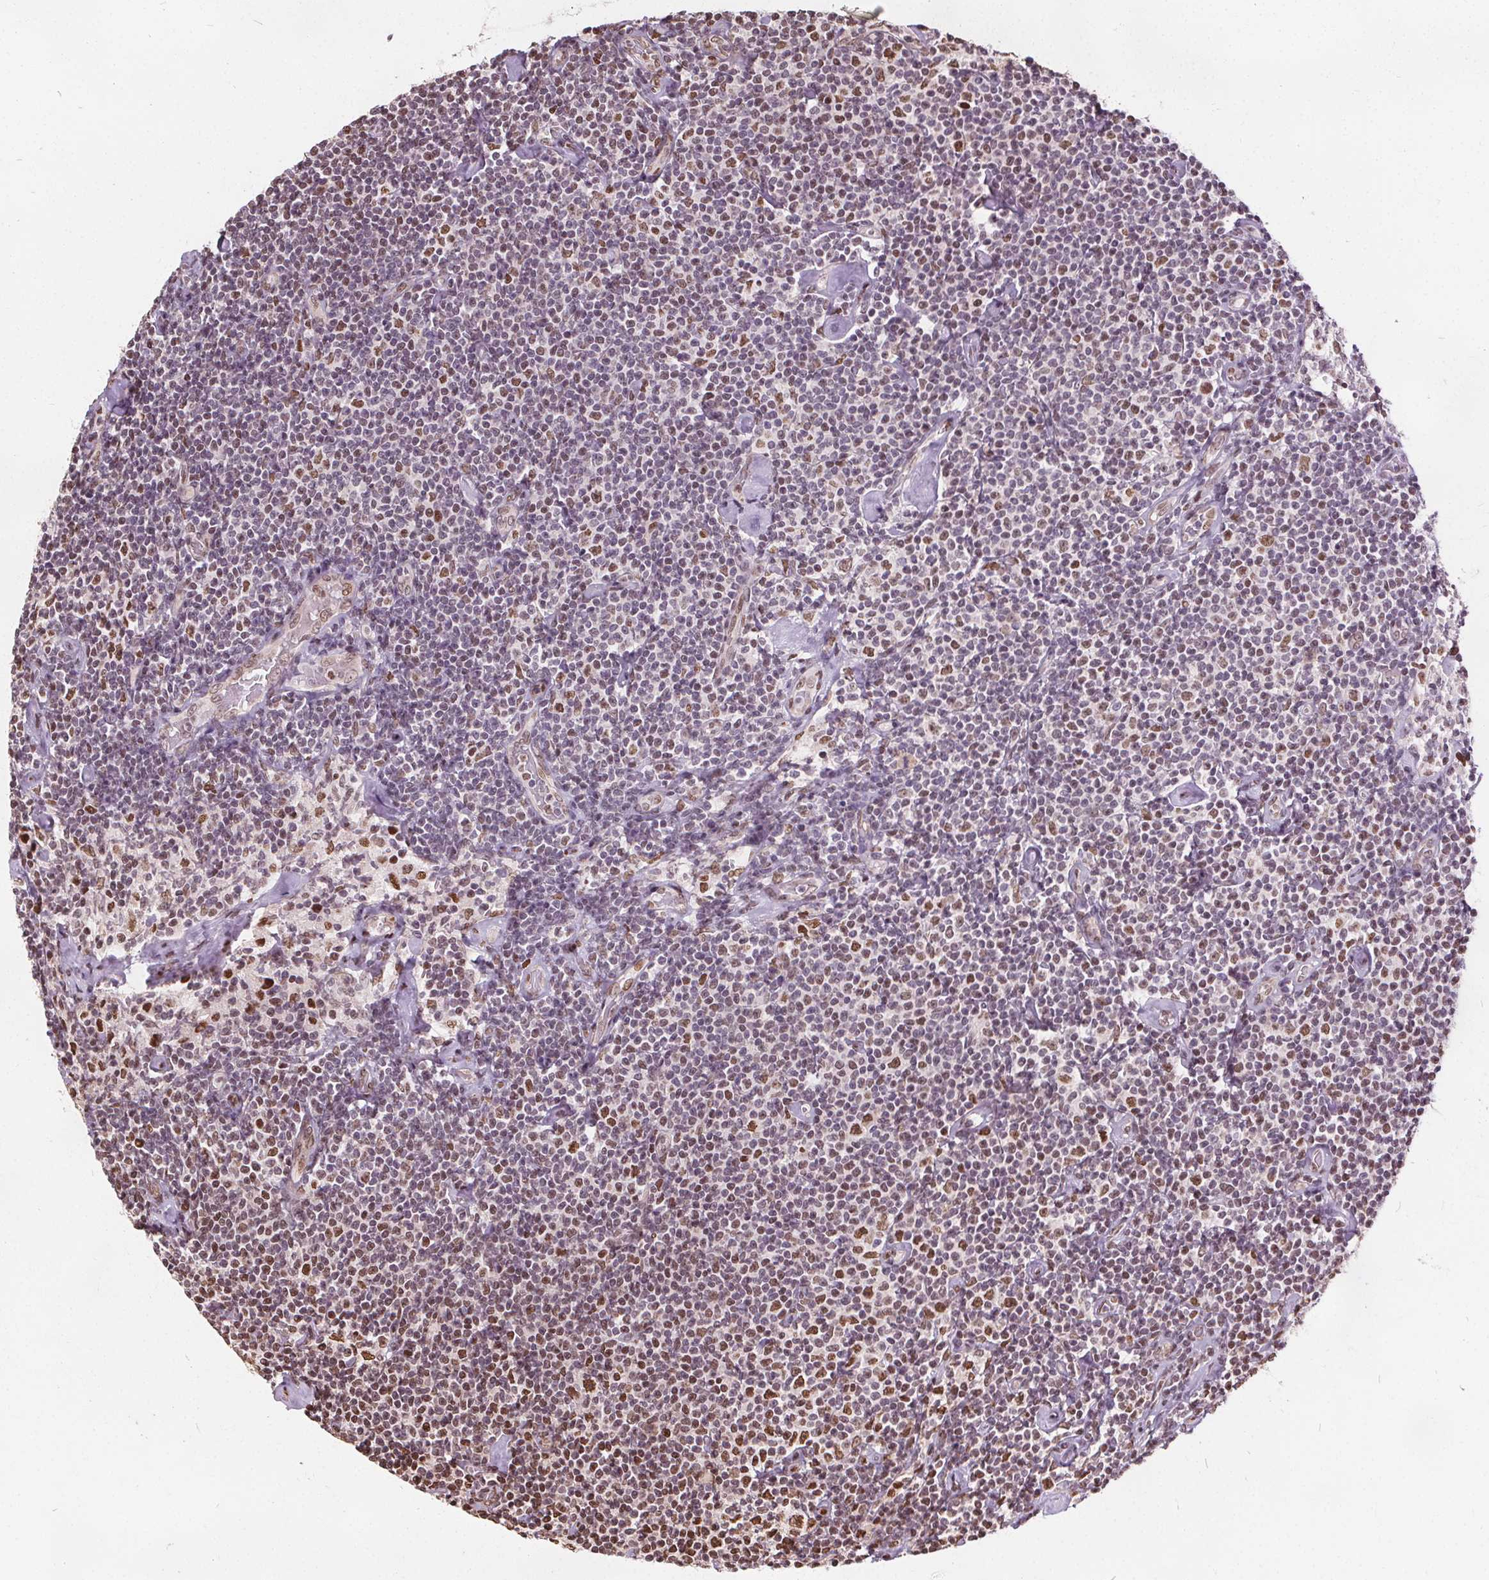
{"staining": {"intensity": "moderate", "quantity": "25%-75%", "location": "nuclear"}, "tissue": "lymphoma", "cell_type": "Tumor cells", "image_type": "cancer", "snomed": [{"axis": "morphology", "description": "Malignant lymphoma, non-Hodgkin's type, Low grade"}, {"axis": "topography", "description": "Lymph node"}], "caption": "This is an image of immunohistochemistry staining of low-grade malignant lymphoma, non-Hodgkin's type, which shows moderate staining in the nuclear of tumor cells.", "gene": "ISLR2", "patient": {"sex": "male", "age": 81}}